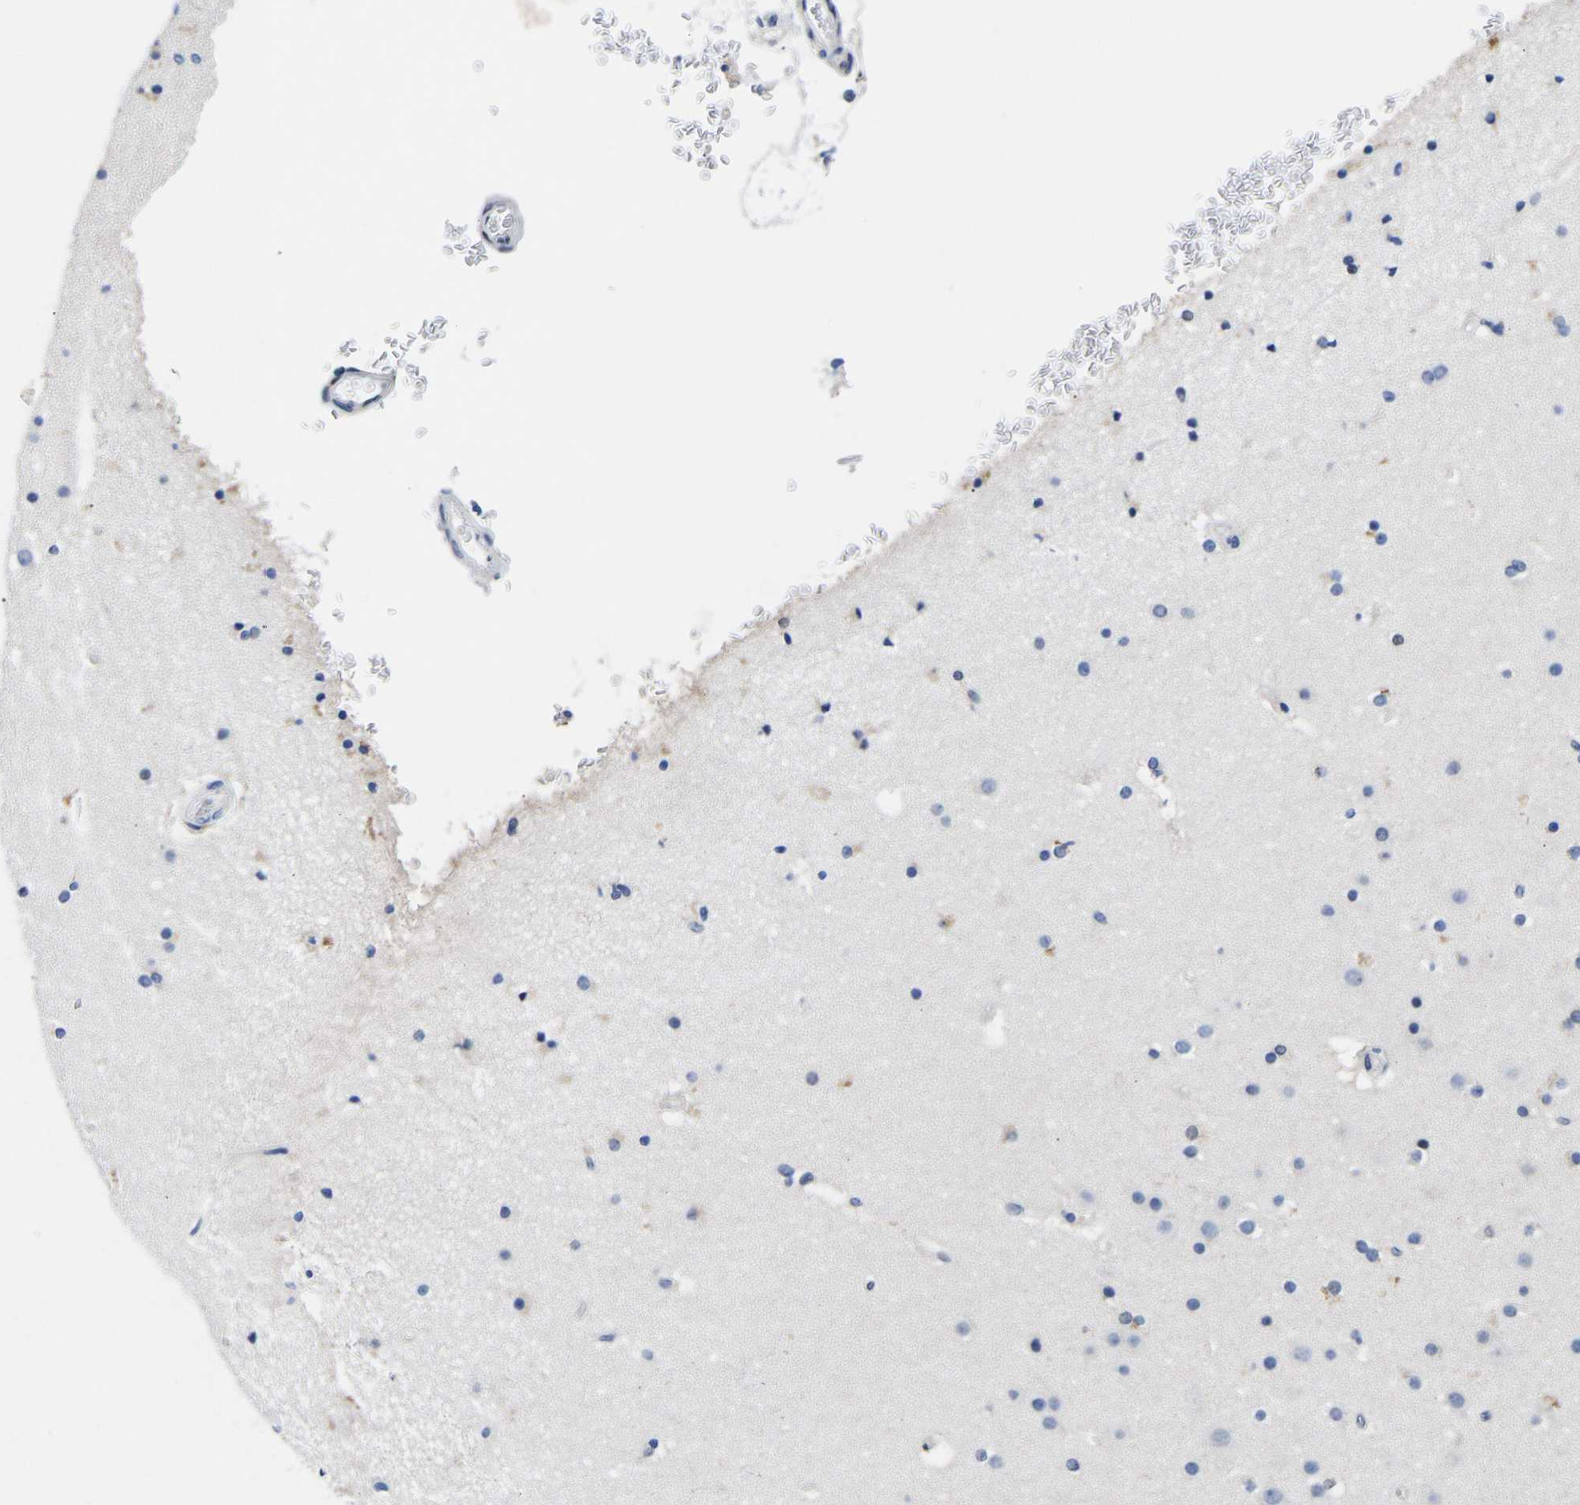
{"staining": {"intensity": "negative", "quantity": "none", "location": "none"}, "tissue": "cerebral cortex", "cell_type": "Endothelial cells", "image_type": "normal", "snomed": [{"axis": "morphology", "description": "Normal tissue, NOS"}, {"axis": "topography", "description": "Cerebral cortex"}], "caption": "DAB immunohistochemical staining of benign cerebral cortex reveals no significant staining in endothelial cells.", "gene": "PTRHD1", "patient": {"sex": "male", "age": 57}}